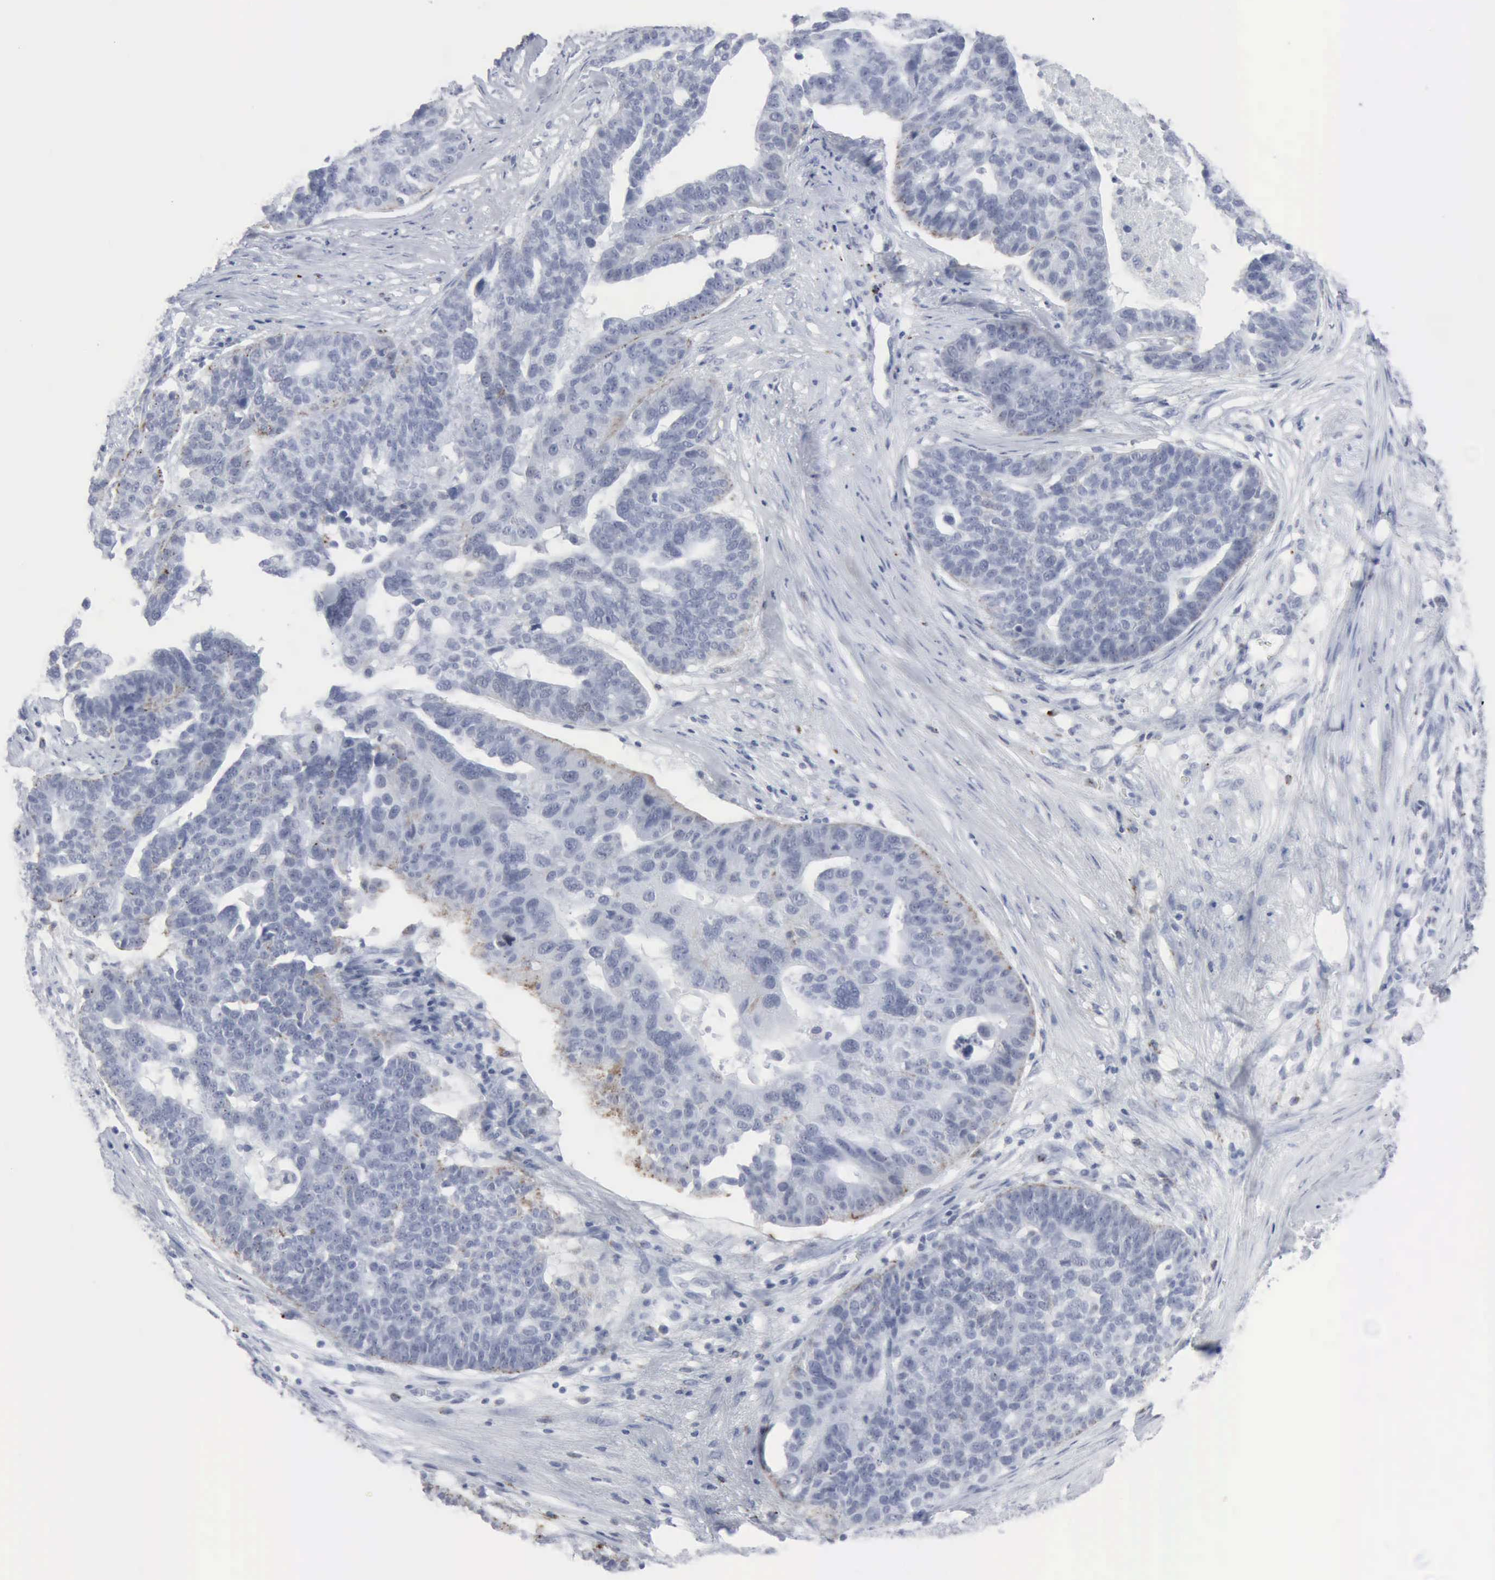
{"staining": {"intensity": "negative", "quantity": "none", "location": "none"}, "tissue": "ovarian cancer", "cell_type": "Tumor cells", "image_type": "cancer", "snomed": [{"axis": "morphology", "description": "Cystadenocarcinoma, serous, NOS"}, {"axis": "topography", "description": "Ovary"}], "caption": "The histopathology image demonstrates no staining of tumor cells in ovarian cancer.", "gene": "GLA", "patient": {"sex": "female", "age": 59}}